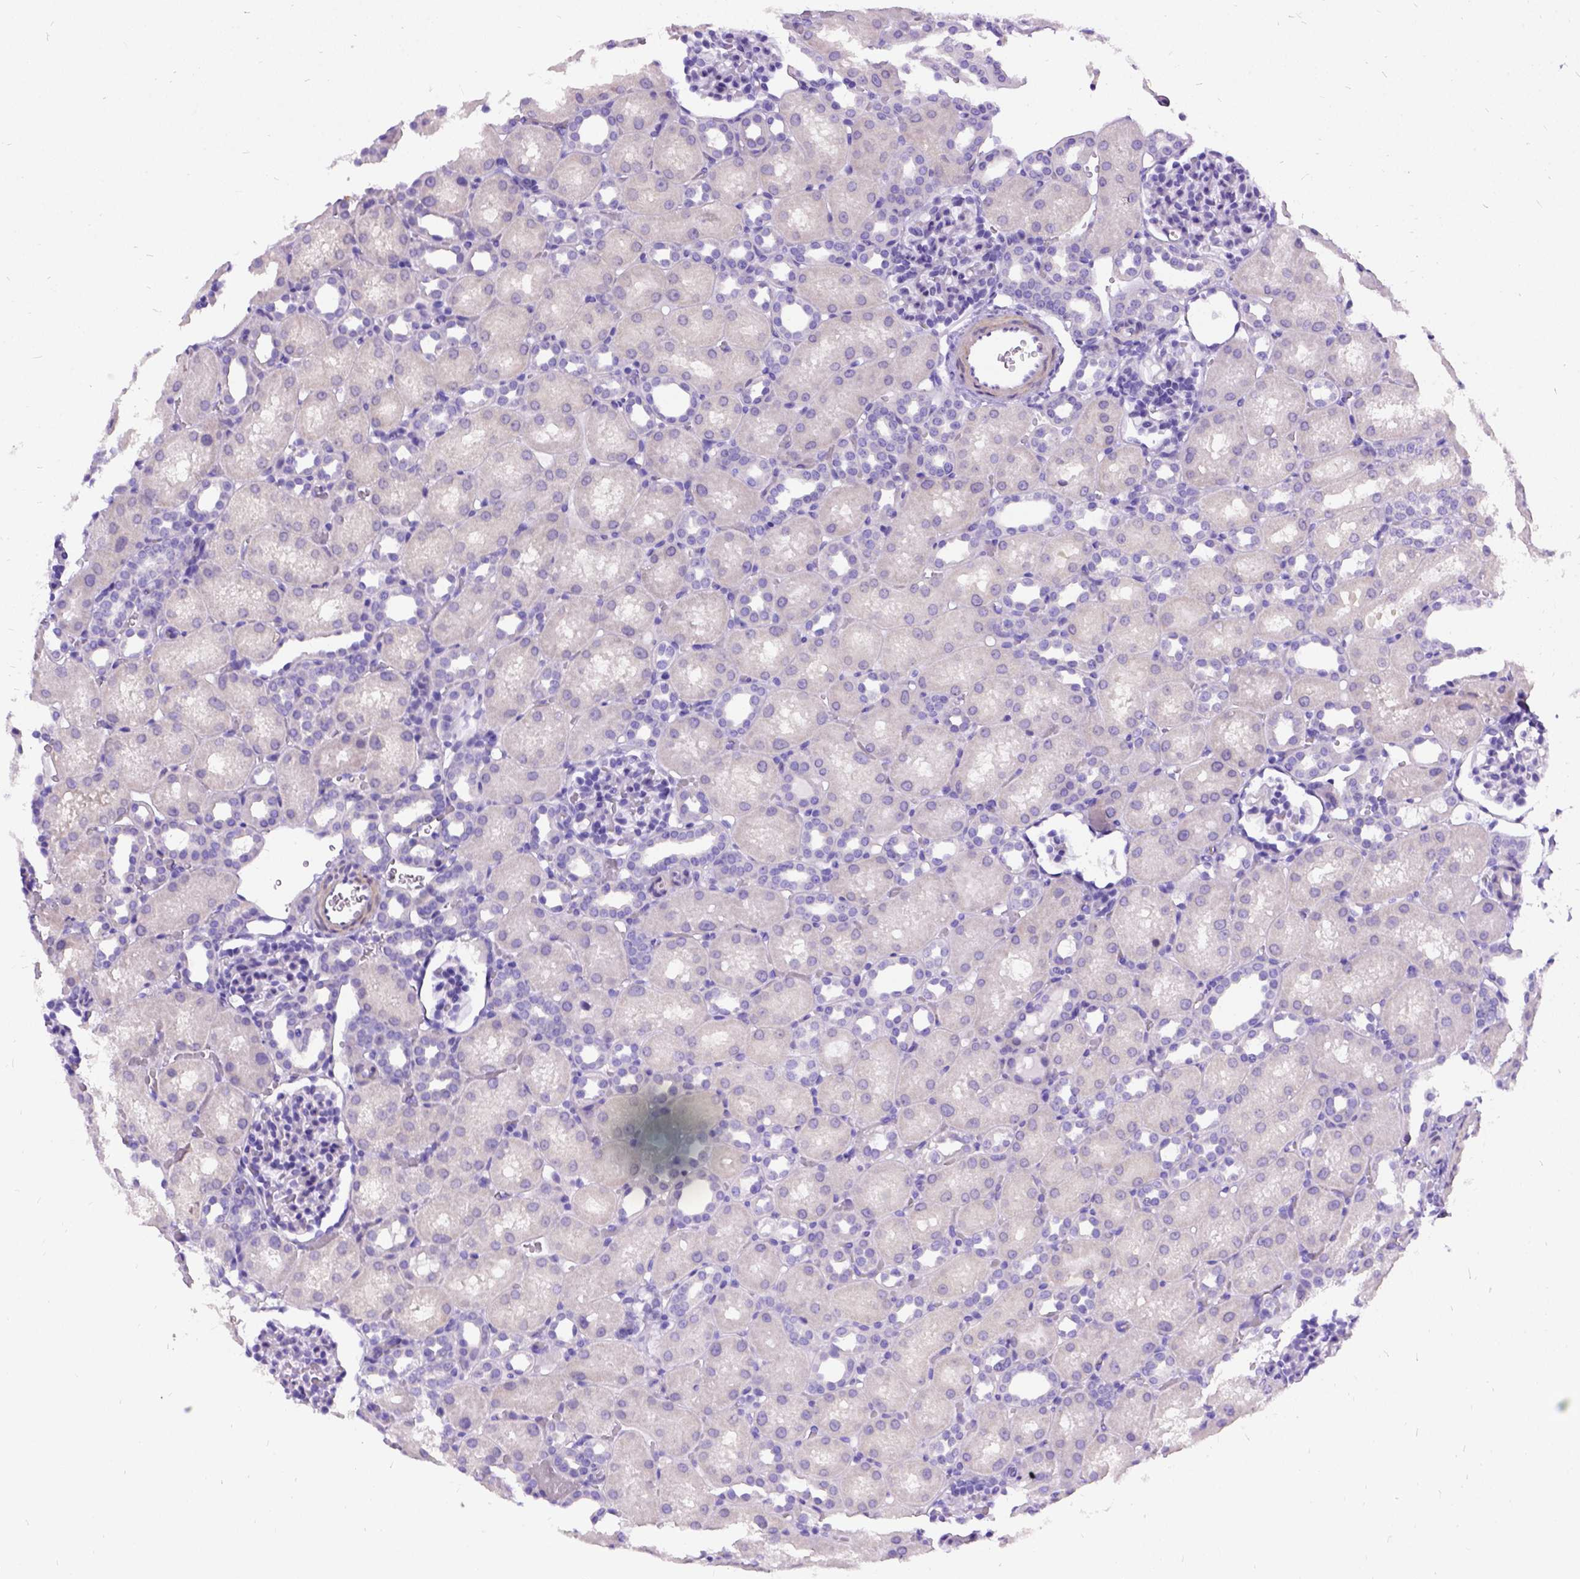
{"staining": {"intensity": "negative", "quantity": "none", "location": "none"}, "tissue": "kidney", "cell_type": "Cells in glomeruli", "image_type": "normal", "snomed": [{"axis": "morphology", "description": "Normal tissue, NOS"}, {"axis": "topography", "description": "Kidney"}], "caption": "Protein analysis of benign kidney exhibits no significant positivity in cells in glomeruli. Brightfield microscopy of immunohistochemistry (IHC) stained with DAB (brown) and hematoxylin (blue), captured at high magnification.", "gene": "ENSG00000254979", "patient": {"sex": "male", "age": 1}}